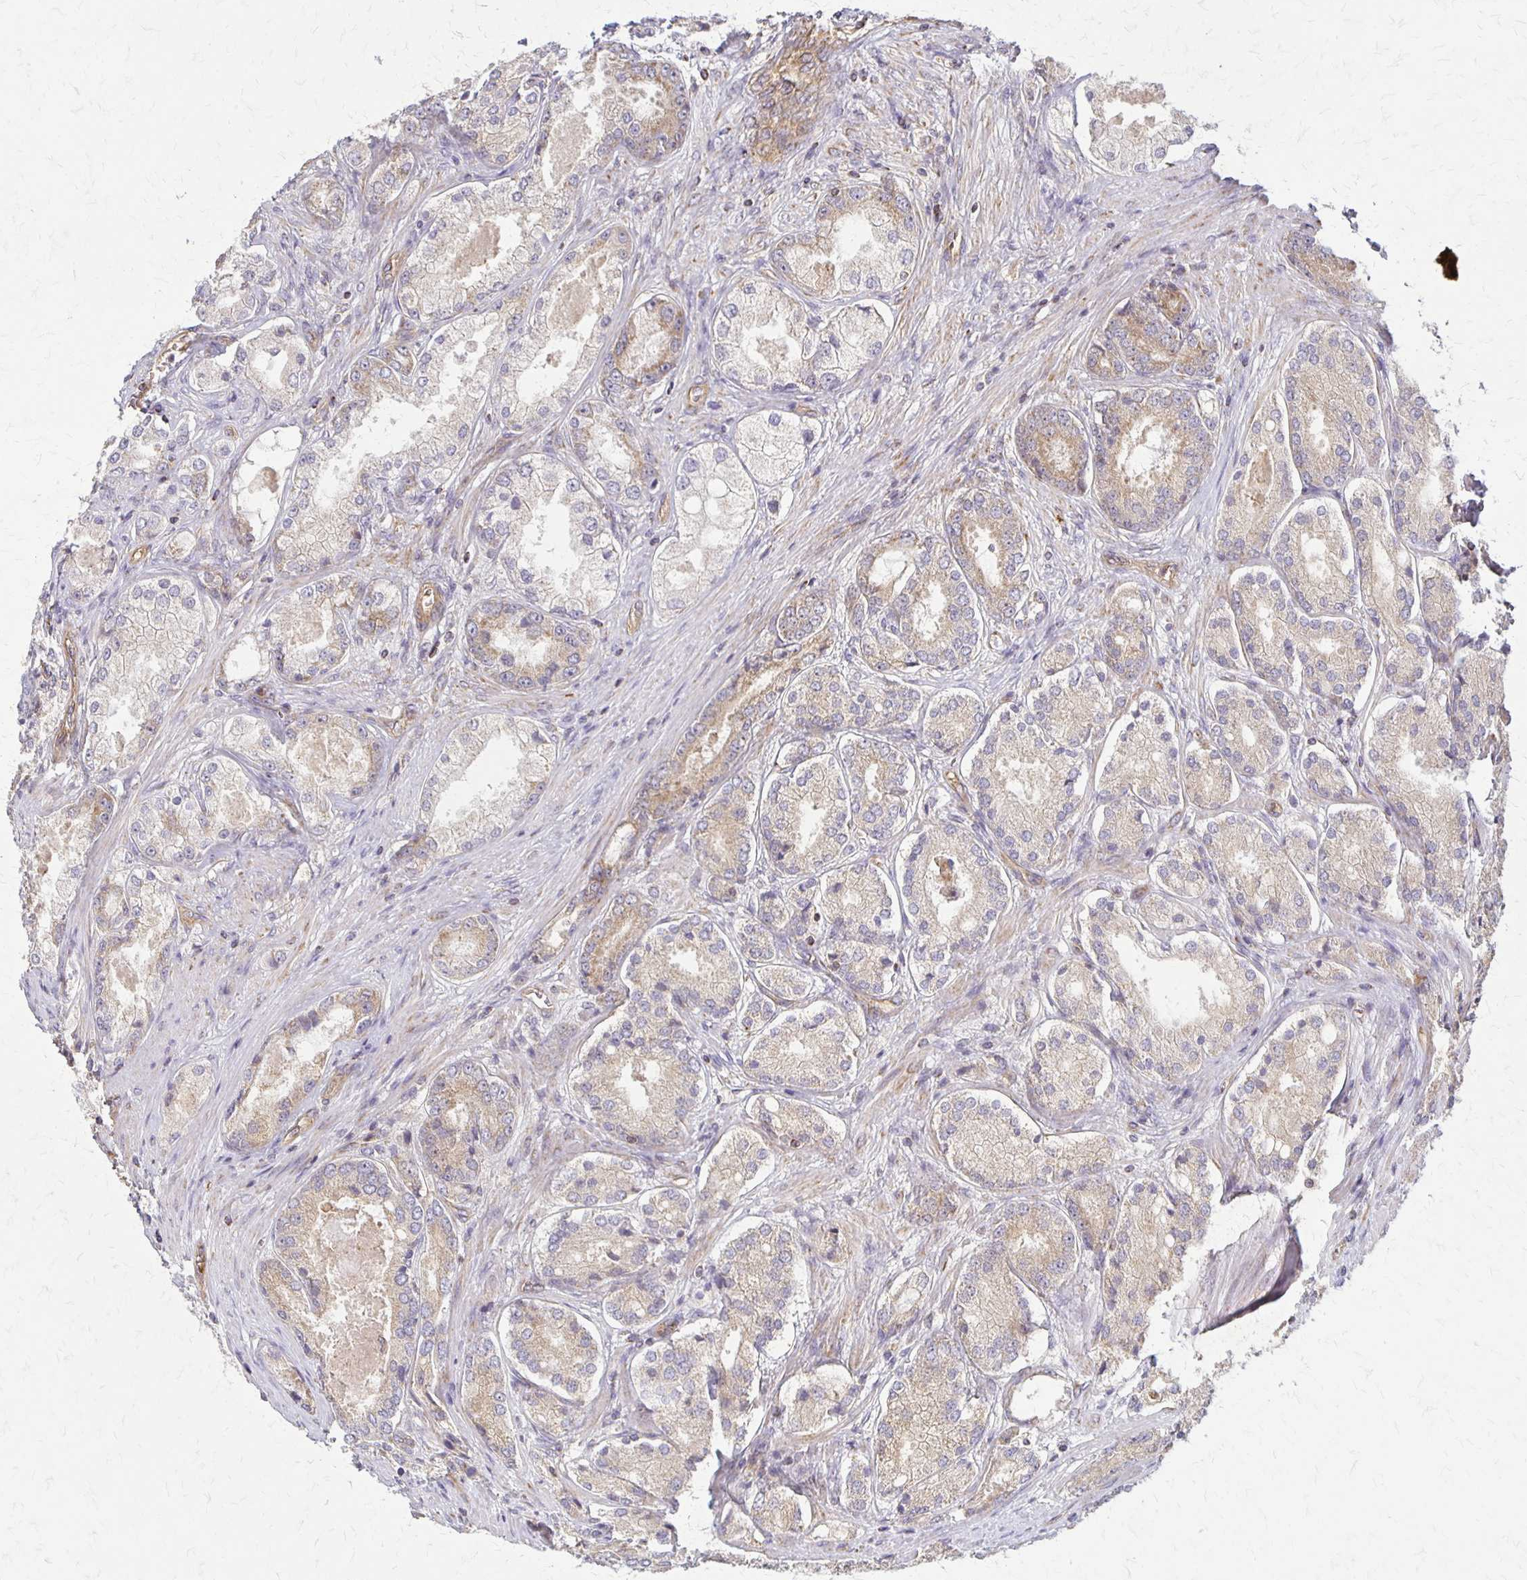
{"staining": {"intensity": "weak", "quantity": "25%-75%", "location": "cytoplasmic/membranous"}, "tissue": "prostate cancer", "cell_type": "Tumor cells", "image_type": "cancer", "snomed": [{"axis": "morphology", "description": "Adenocarcinoma, Low grade"}, {"axis": "topography", "description": "Prostate"}], "caption": "High-power microscopy captured an immunohistochemistry histopathology image of prostate cancer, revealing weak cytoplasmic/membranous staining in approximately 25%-75% of tumor cells. Nuclei are stained in blue.", "gene": "EIF4EBP2", "patient": {"sex": "male", "age": 68}}